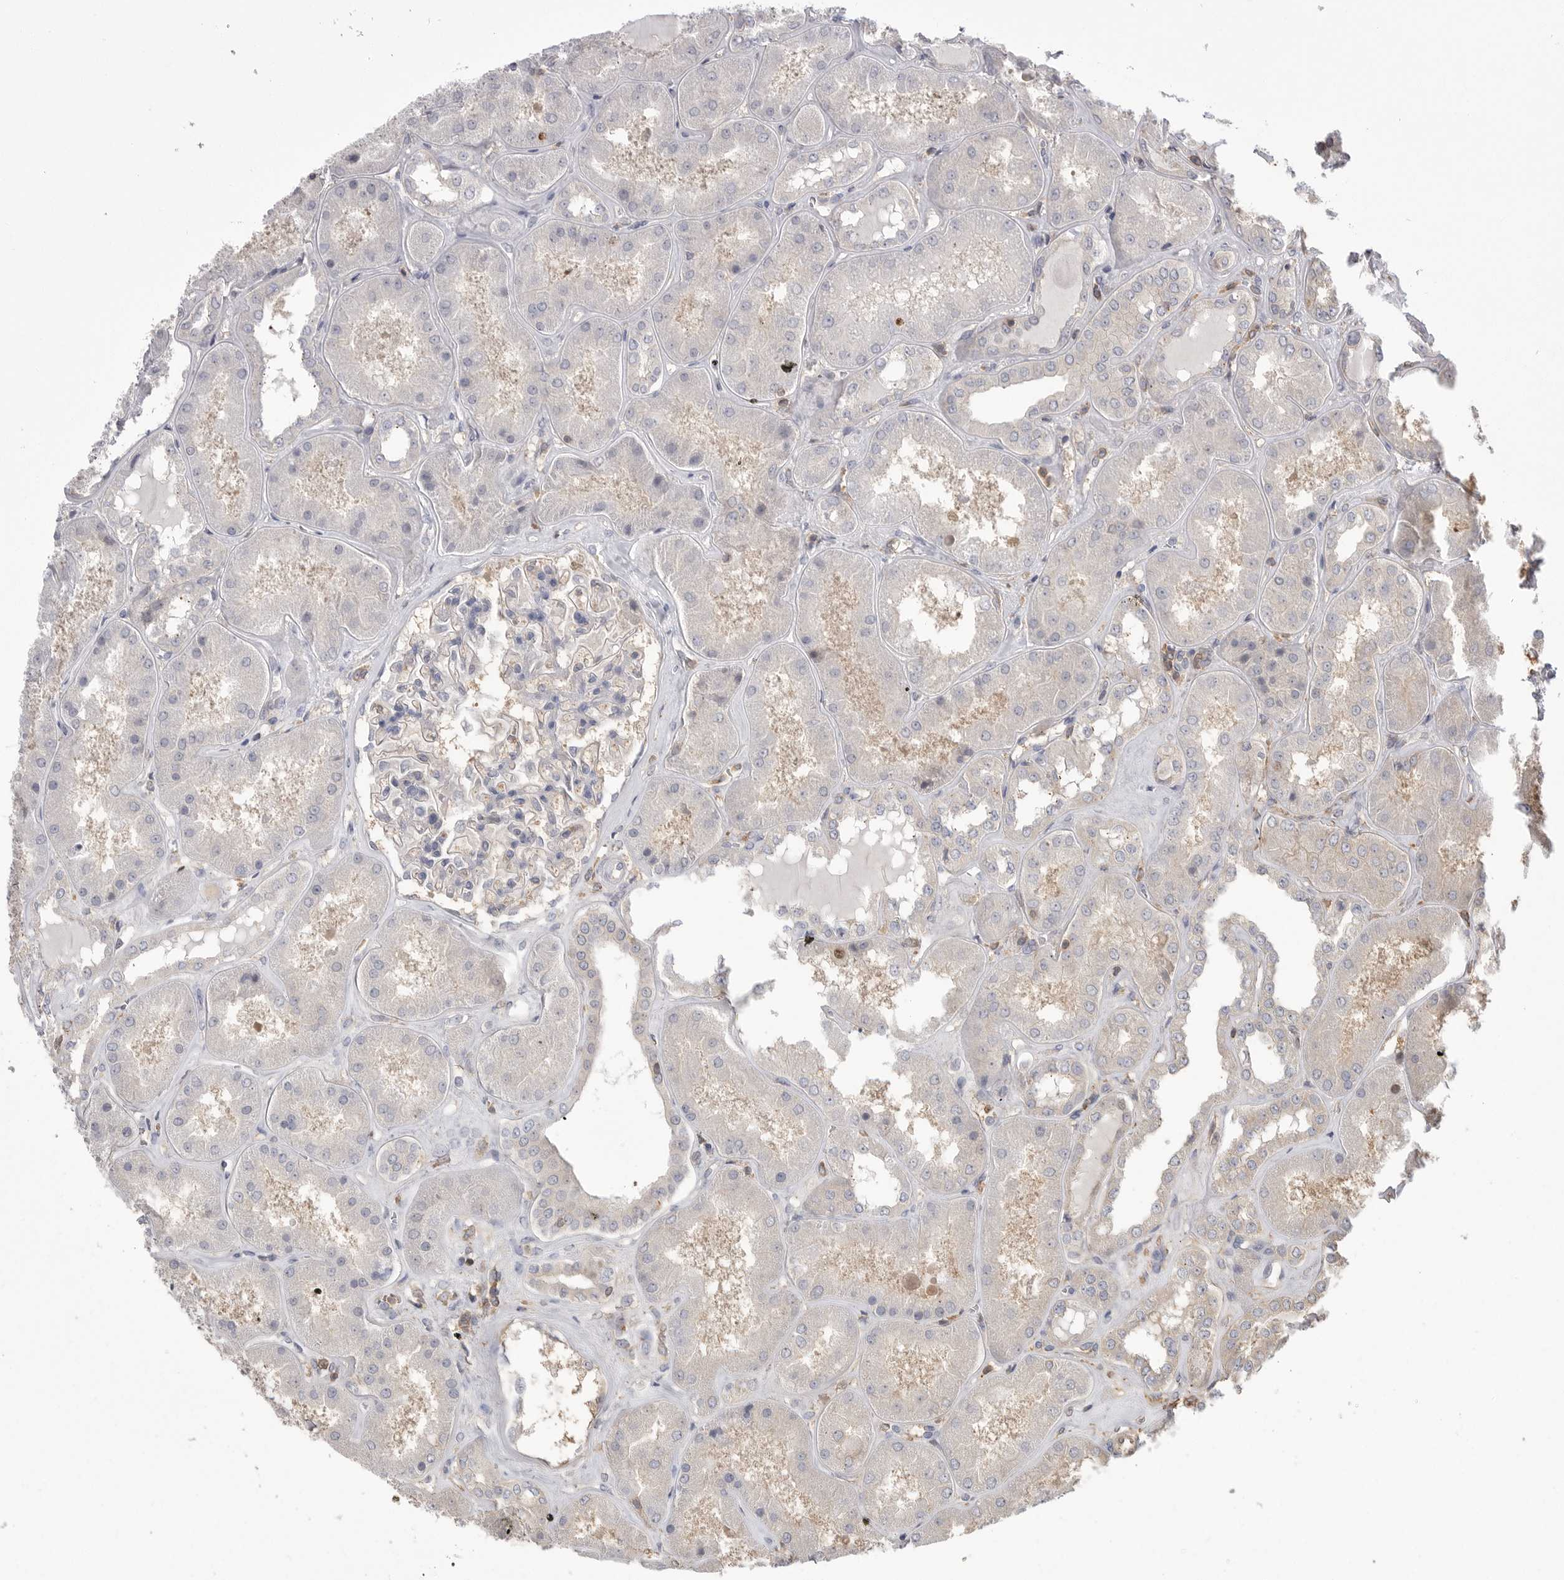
{"staining": {"intensity": "negative", "quantity": "none", "location": "none"}, "tissue": "kidney", "cell_type": "Cells in glomeruli", "image_type": "normal", "snomed": [{"axis": "morphology", "description": "Normal tissue, NOS"}, {"axis": "topography", "description": "Kidney"}], "caption": "Immunohistochemistry photomicrograph of benign kidney: kidney stained with DAB demonstrates no significant protein positivity in cells in glomeruli. The staining is performed using DAB brown chromogen with nuclei counter-stained in using hematoxylin.", "gene": "TOP2A", "patient": {"sex": "female", "age": 56}}